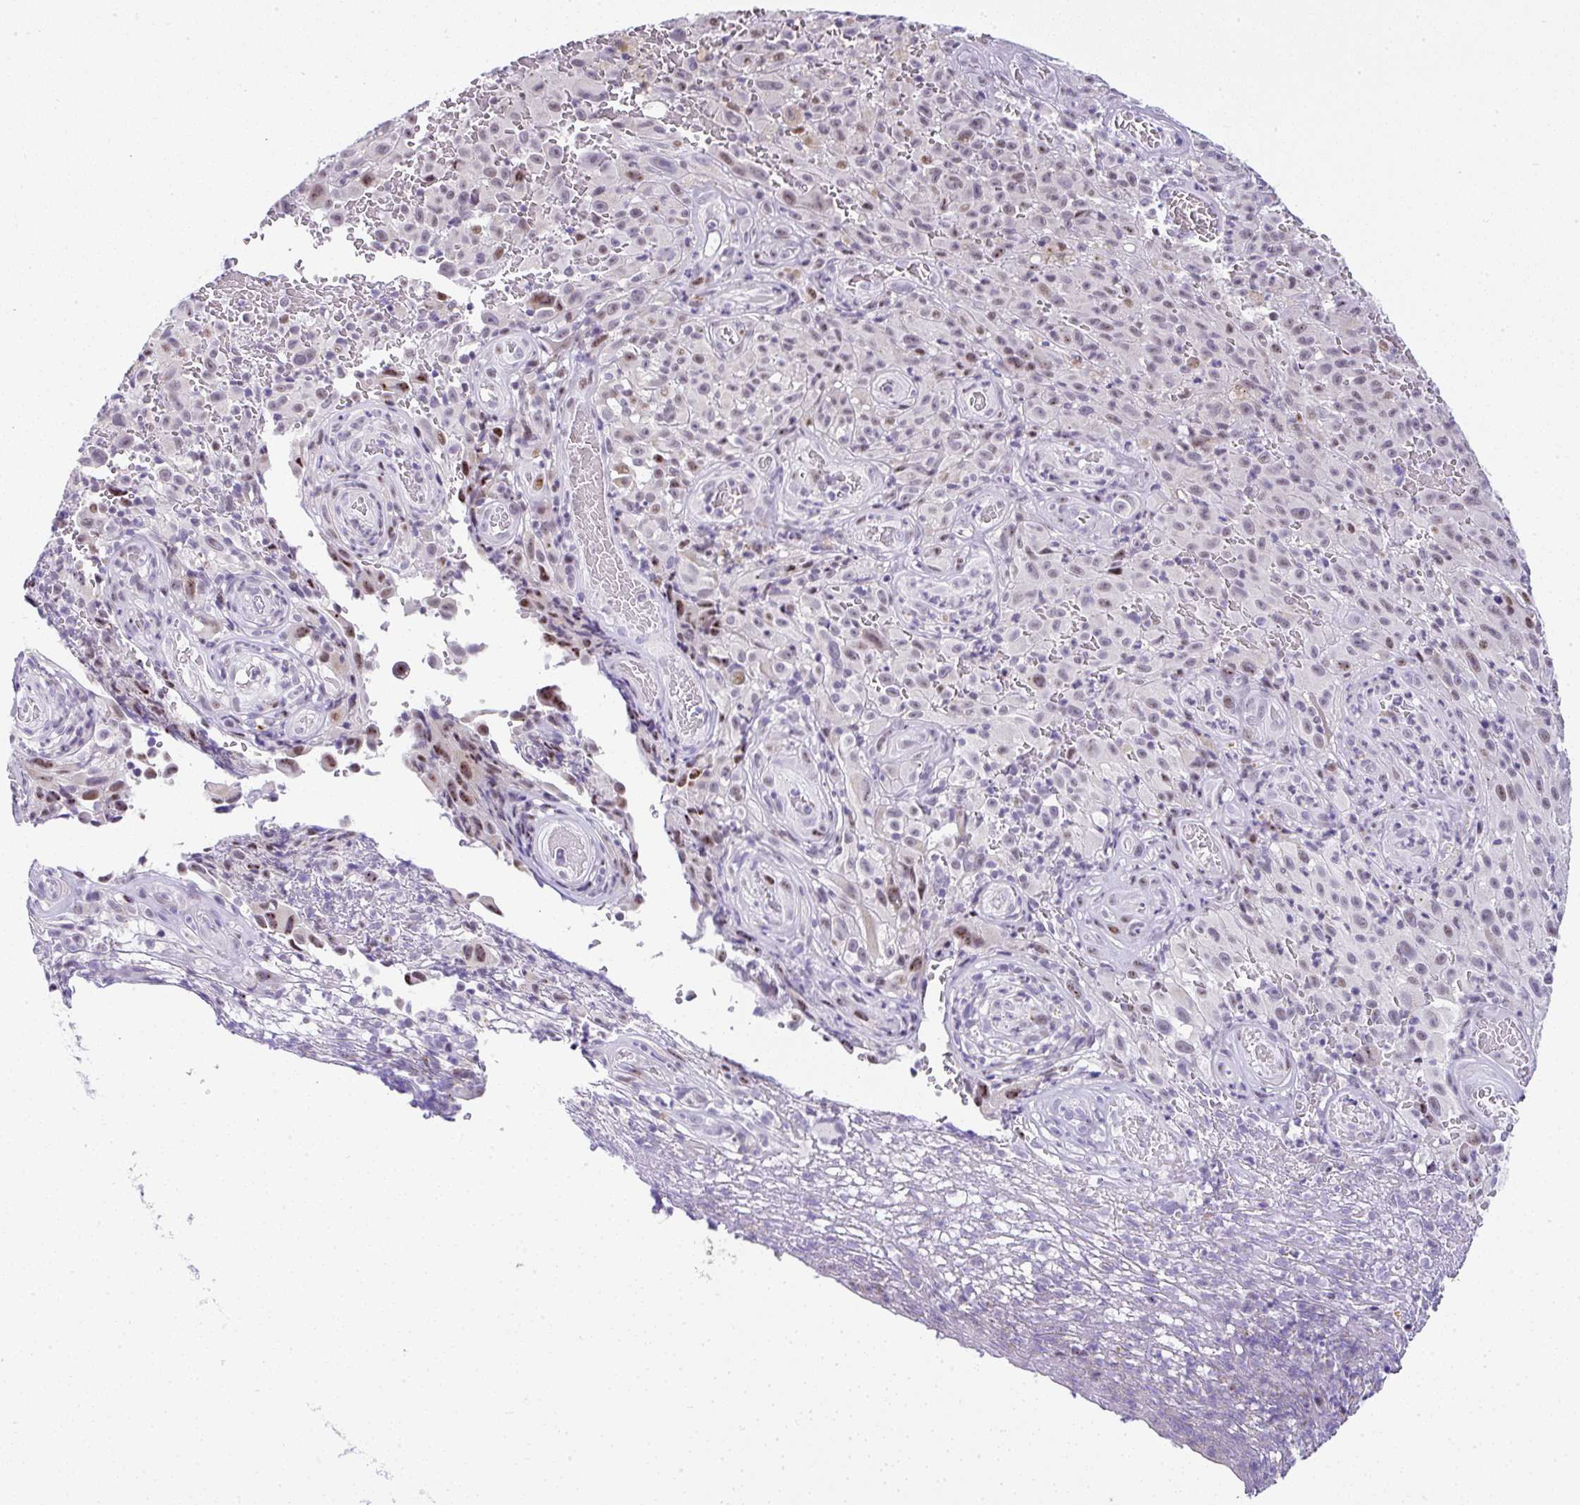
{"staining": {"intensity": "moderate", "quantity": "25%-75%", "location": "nuclear"}, "tissue": "melanoma", "cell_type": "Tumor cells", "image_type": "cancer", "snomed": [{"axis": "morphology", "description": "Malignant melanoma, NOS"}, {"axis": "topography", "description": "Skin"}], "caption": "About 25%-75% of tumor cells in human melanoma display moderate nuclear protein staining as visualized by brown immunohistochemical staining.", "gene": "NR1D2", "patient": {"sex": "female", "age": 82}}